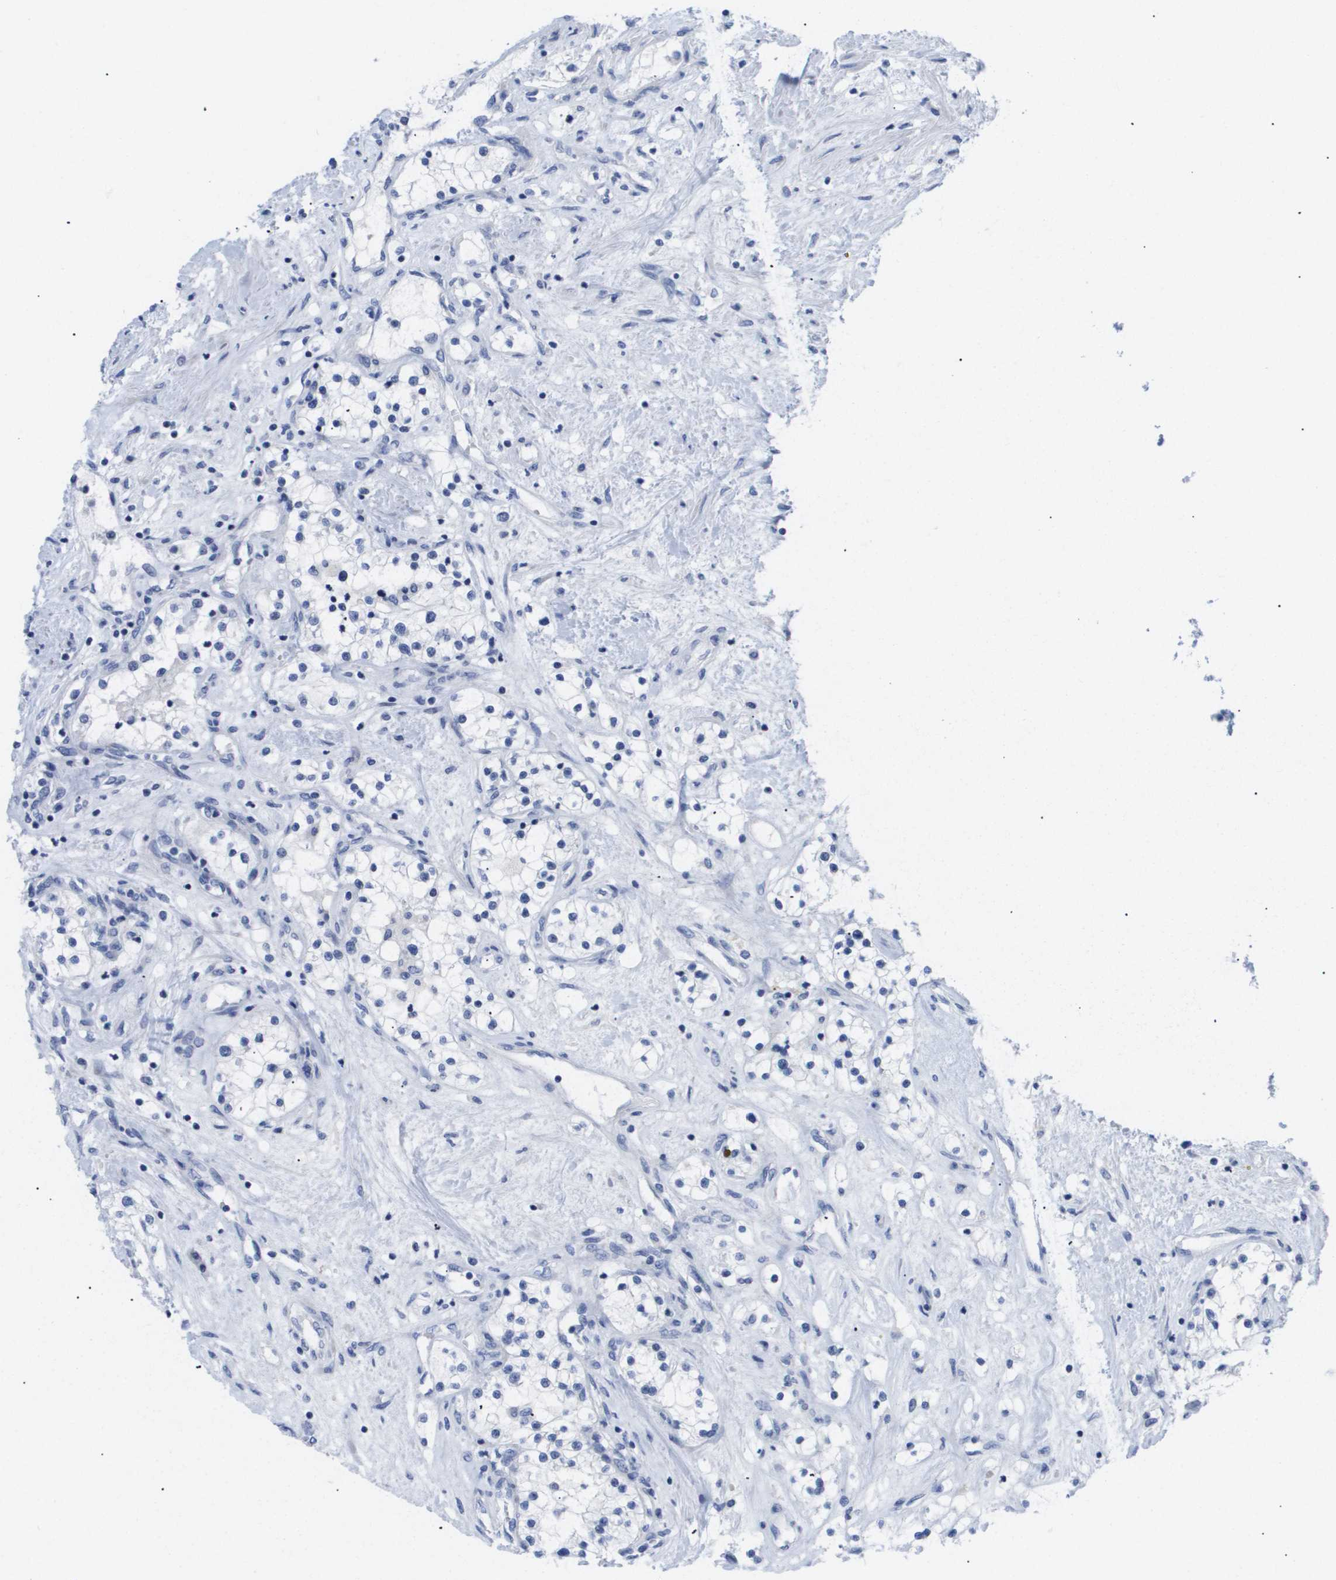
{"staining": {"intensity": "negative", "quantity": "none", "location": "none"}, "tissue": "renal cancer", "cell_type": "Tumor cells", "image_type": "cancer", "snomed": [{"axis": "morphology", "description": "Adenocarcinoma, NOS"}, {"axis": "topography", "description": "Kidney"}], "caption": "Micrograph shows no protein expression in tumor cells of adenocarcinoma (renal) tissue.", "gene": "CAV3", "patient": {"sex": "male", "age": 68}}